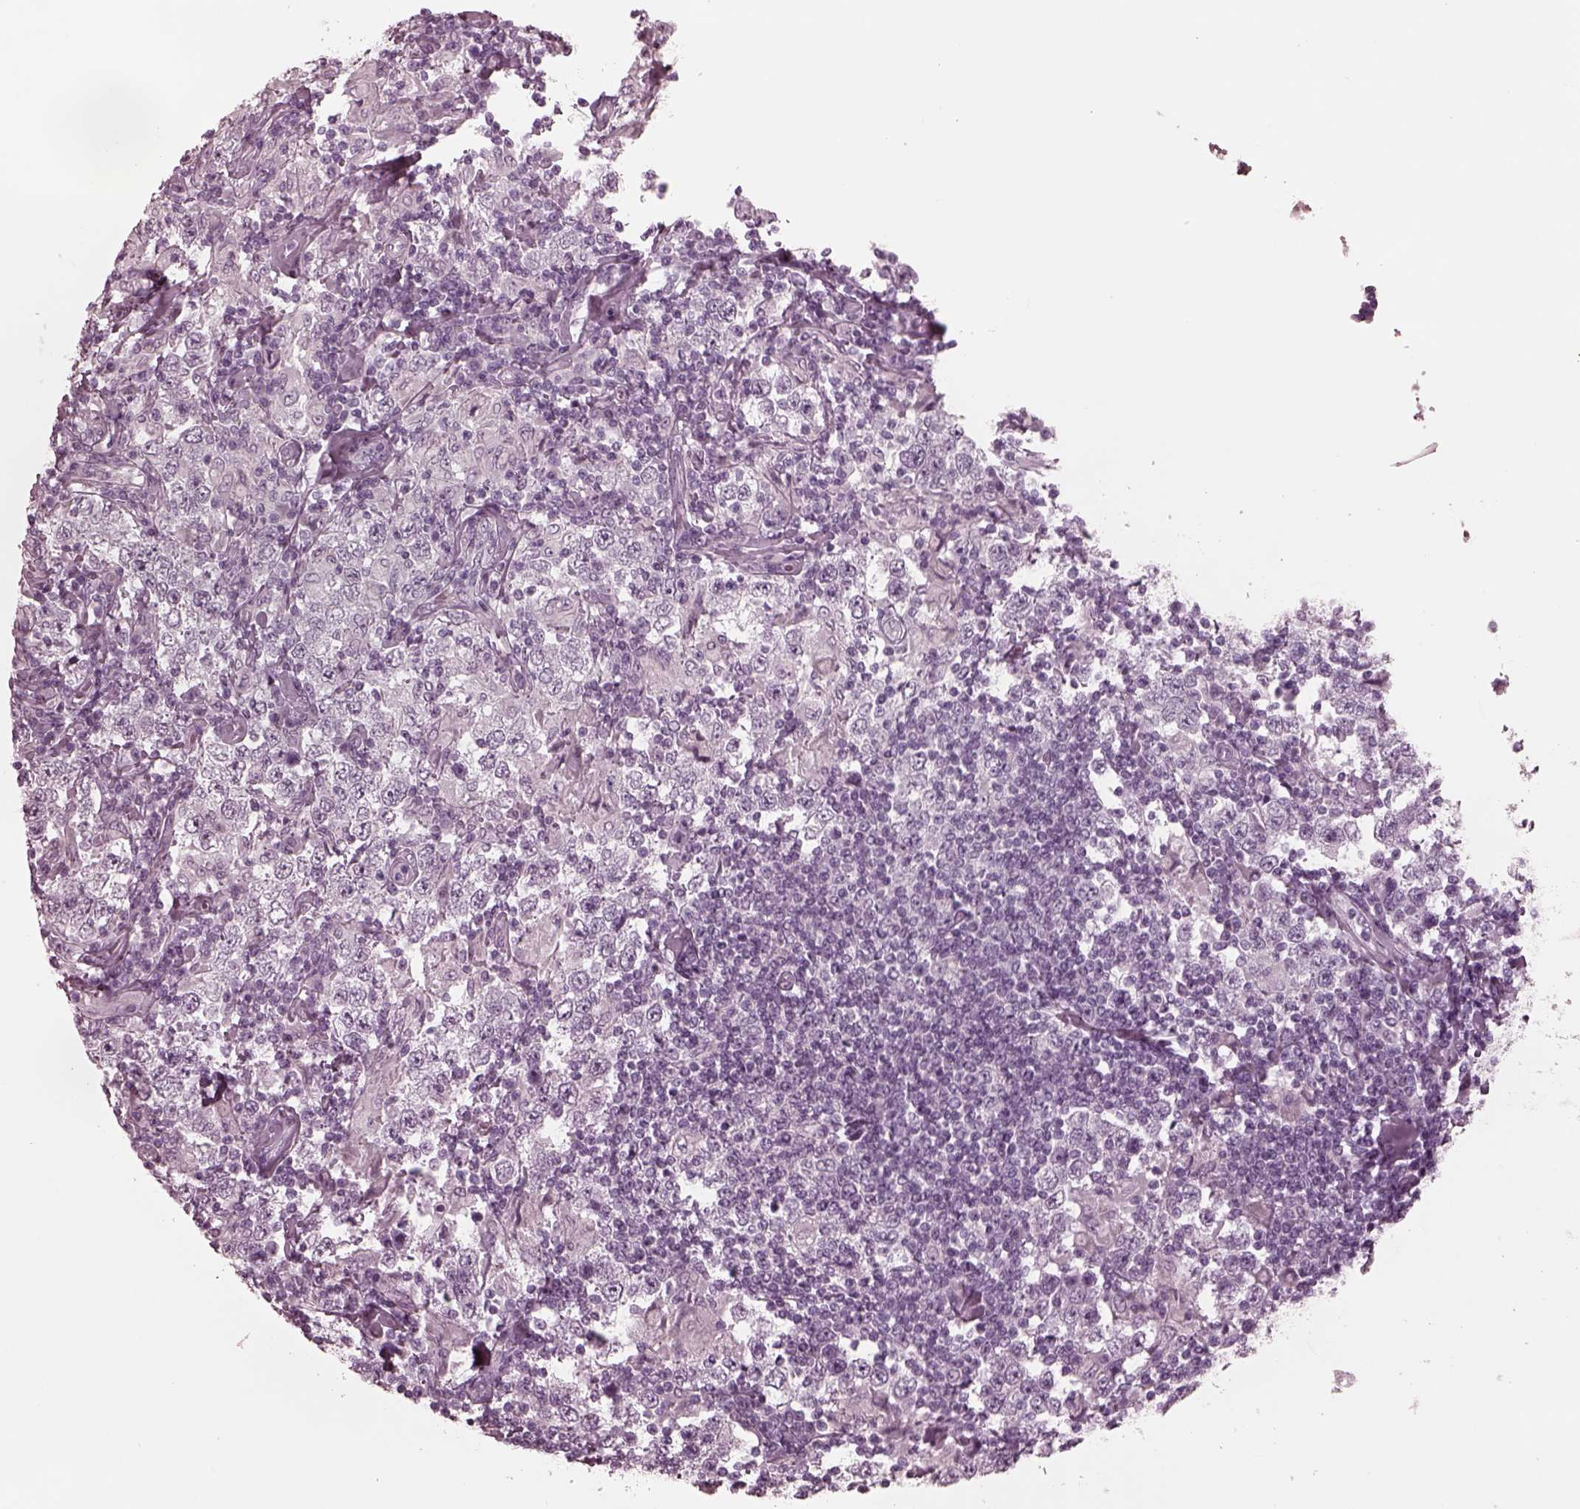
{"staining": {"intensity": "negative", "quantity": "none", "location": "none"}, "tissue": "testis cancer", "cell_type": "Tumor cells", "image_type": "cancer", "snomed": [{"axis": "morphology", "description": "Seminoma, NOS"}, {"axis": "morphology", "description": "Carcinoma, Embryonal, NOS"}, {"axis": "topography", "description": "Testis"}], "caption": "High magnification brightfield microscopy of testis cancer (embryonal carcinoma) stained with DAB (brown) and counterstained with hematoxylin (blue): tumor cells show no significant staining. (Brightfield microscopy of DAB immunohistochemistry at high magnification).", "gene": "GRM6", "patient": {"sex": "male", "age": 41}}